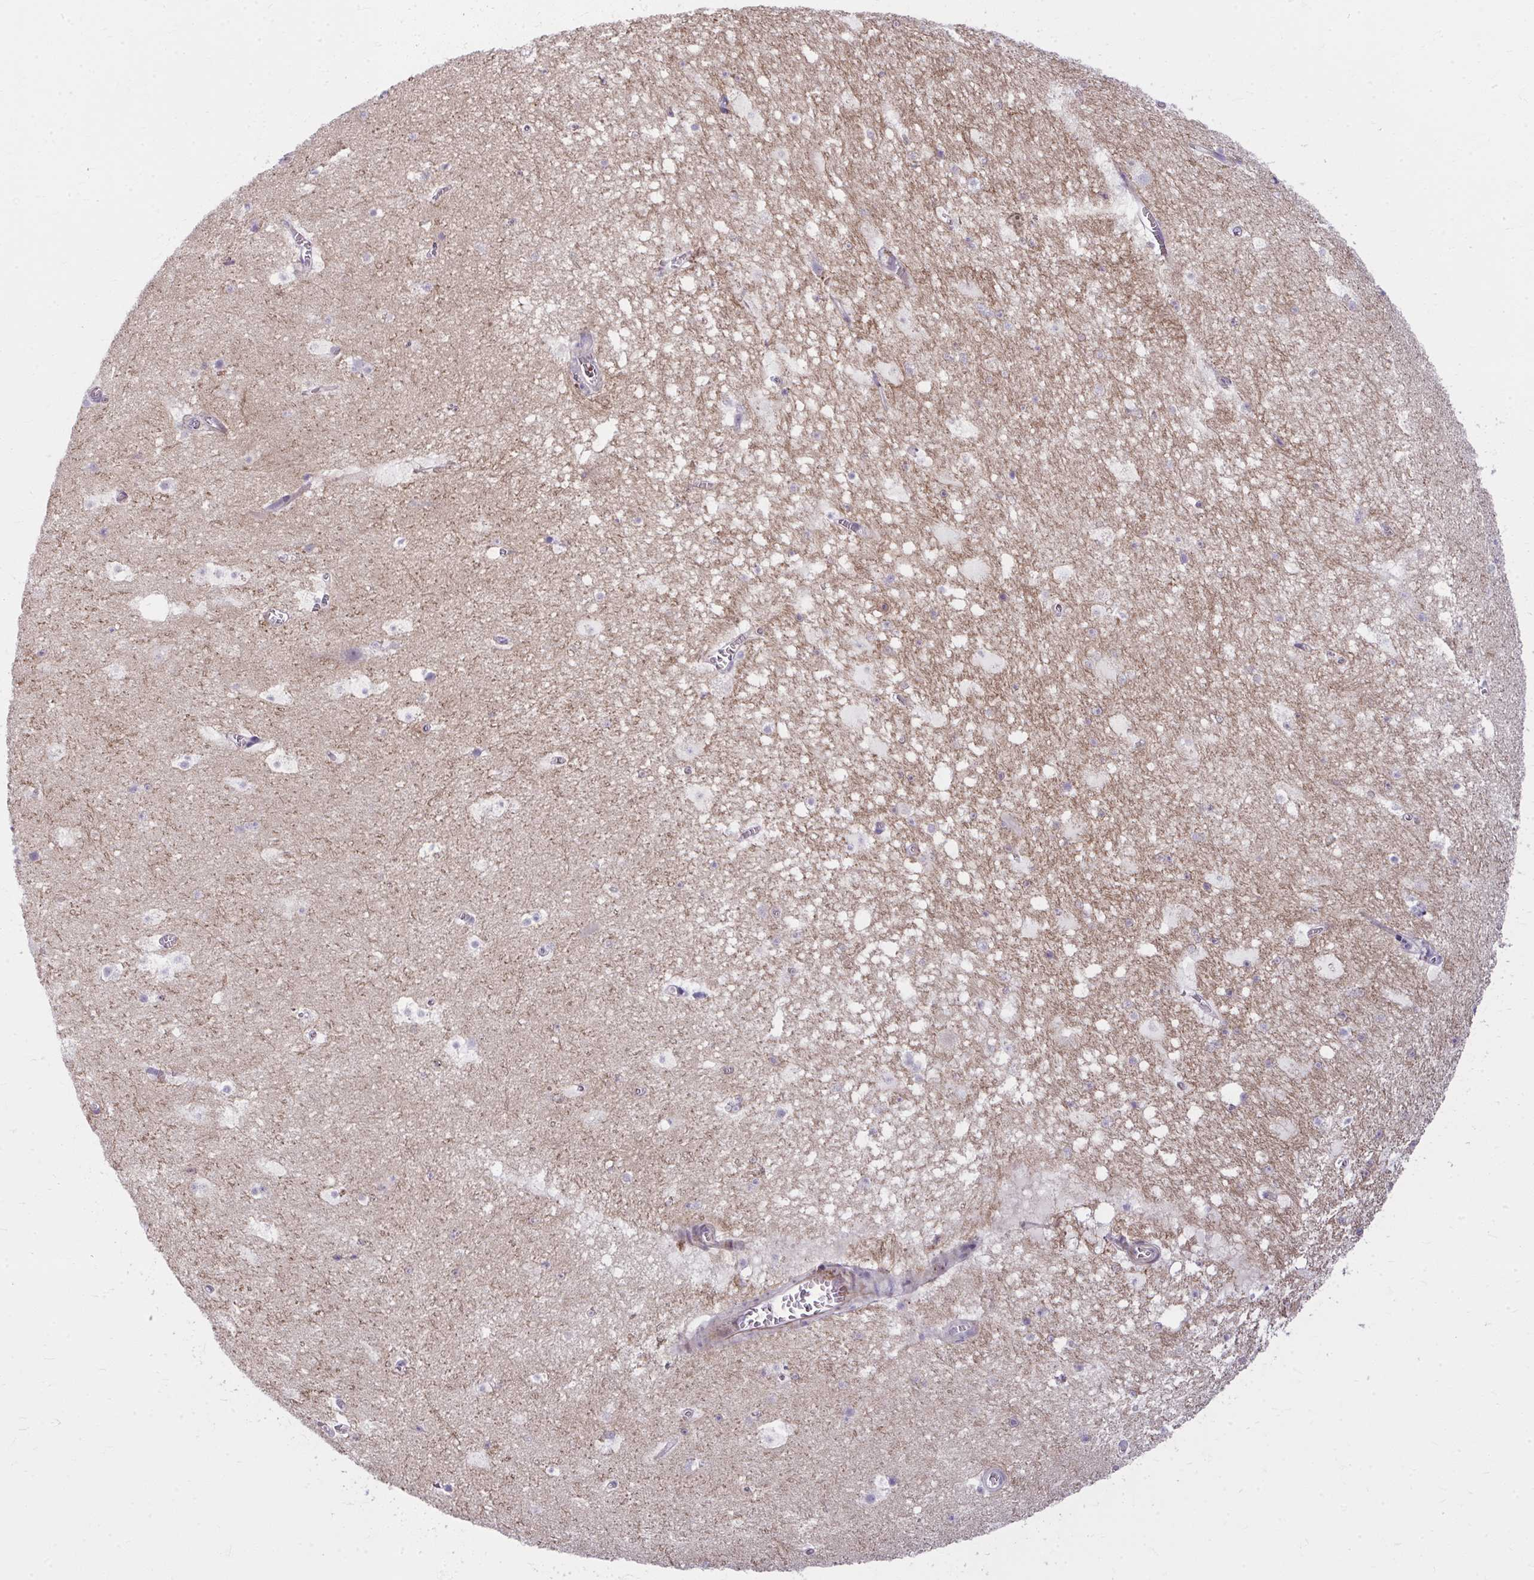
{"staining": {"intensity": "negative", "quantity": "none", "location": "none"}, "tissue": "hippocampus", "cell_type": "Glial cells", "image_type": "normal", "snomed": [{"axis": "morphology", "description": "Normal tissue, NOS"}, {"axis": "topography", "description": "Hippocampus"}], "caption": "Normal hippocampus was stained to show a protein in brown. There is no significant staining in glial cells.", "gene": "SLC14A1", "patient": {"sex": "female", "age": 42}}